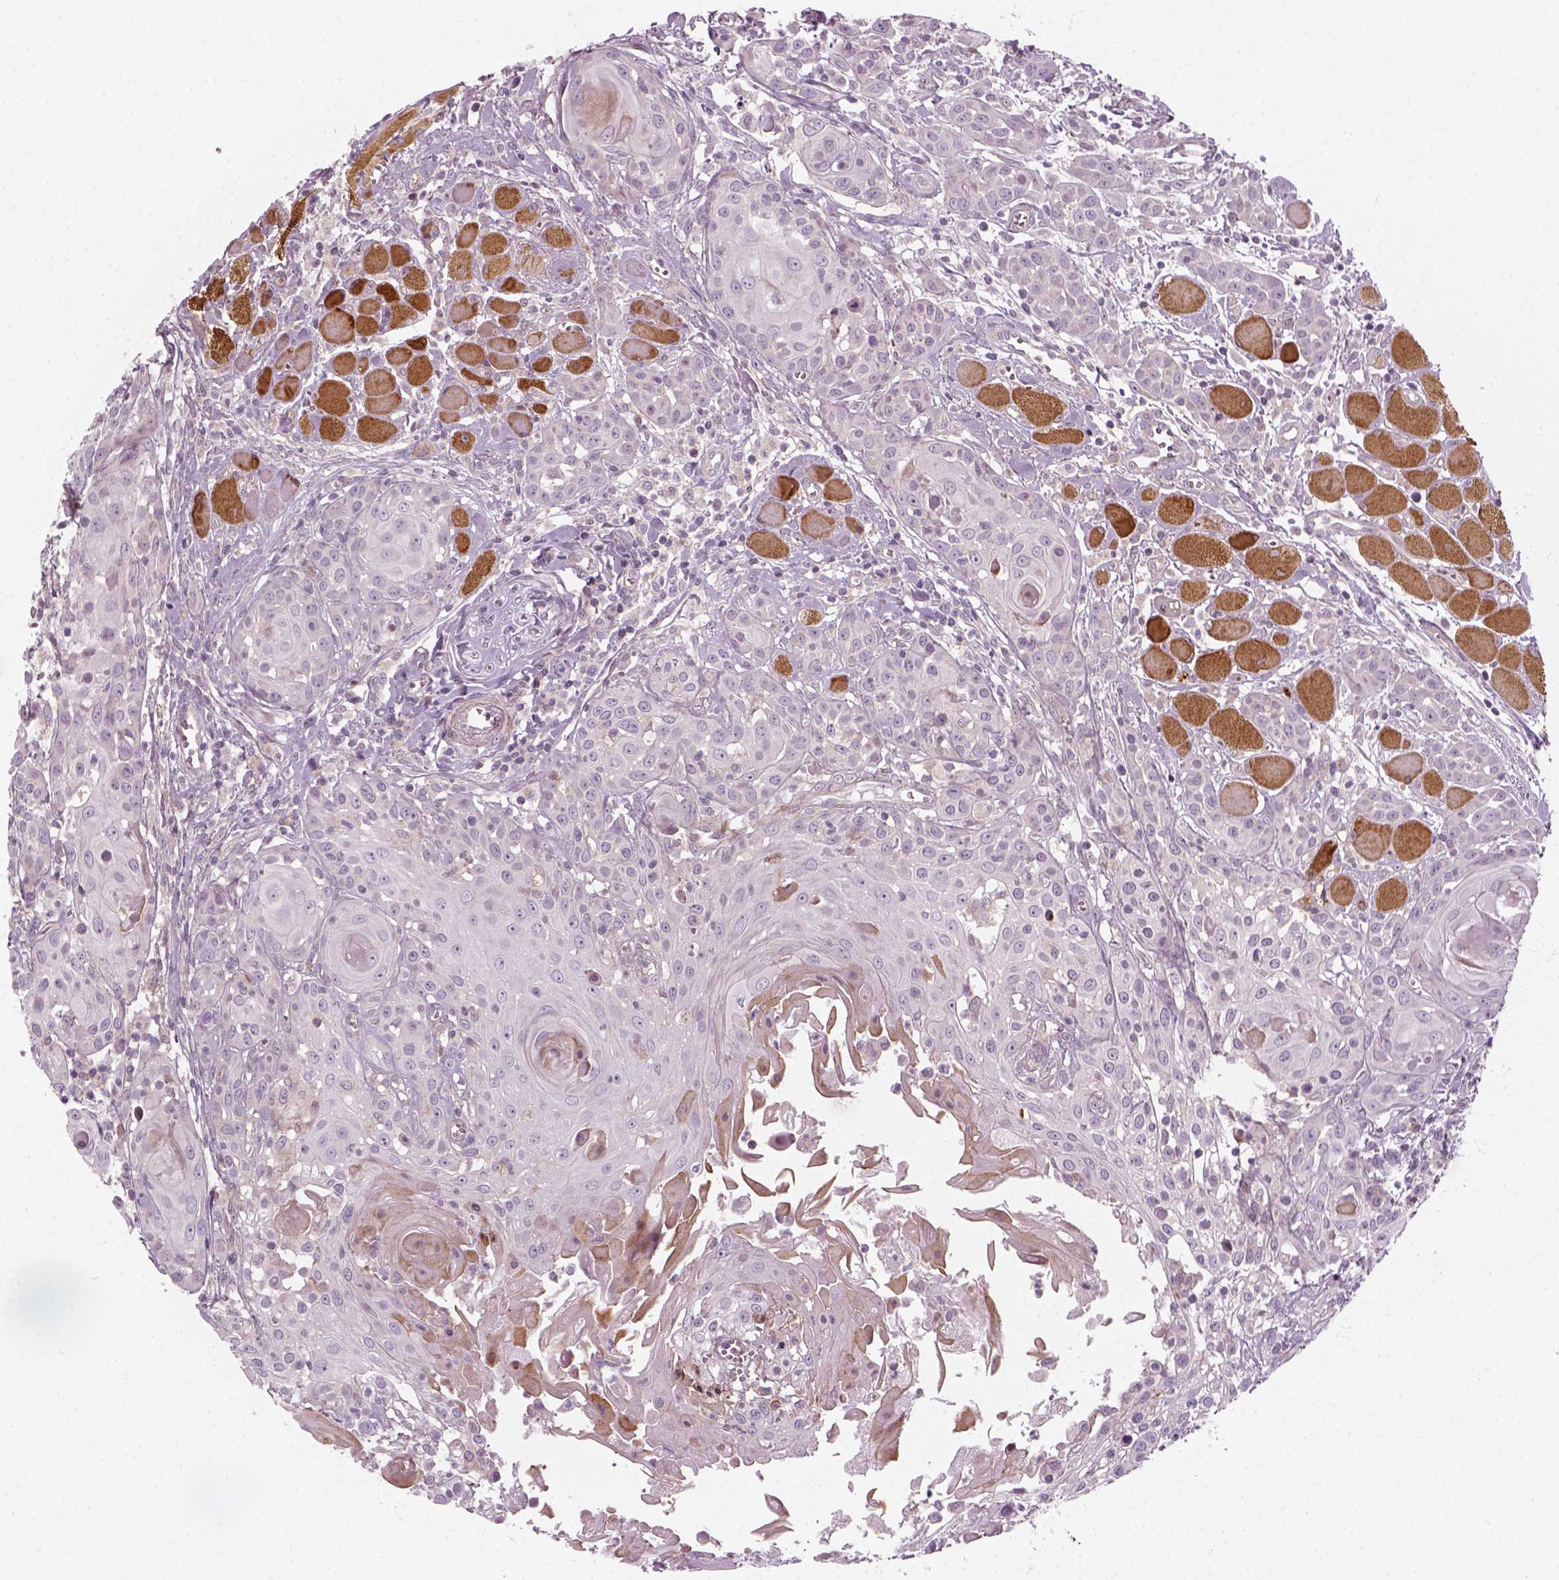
{"staining": {"intensity": "negative", "quantity": "none", "location": "none"}, "tissue": "head and neck cancer", "cell_type": "Tumor cells", "image_type": "cancer", "snomed": [{"axis": "morphology", "description": "Squamous cell carcinoma, NOS"}, {"axis": "topography", "description": "Head-Neck"}], "caption": "A photomicrograph of squamous cell carcinoma (head and neck) stained for a protein exhibits no brown staining in tumor cells.", "gene": "DNASE1L1", "patient": {"sex": "female", "age": 80}}